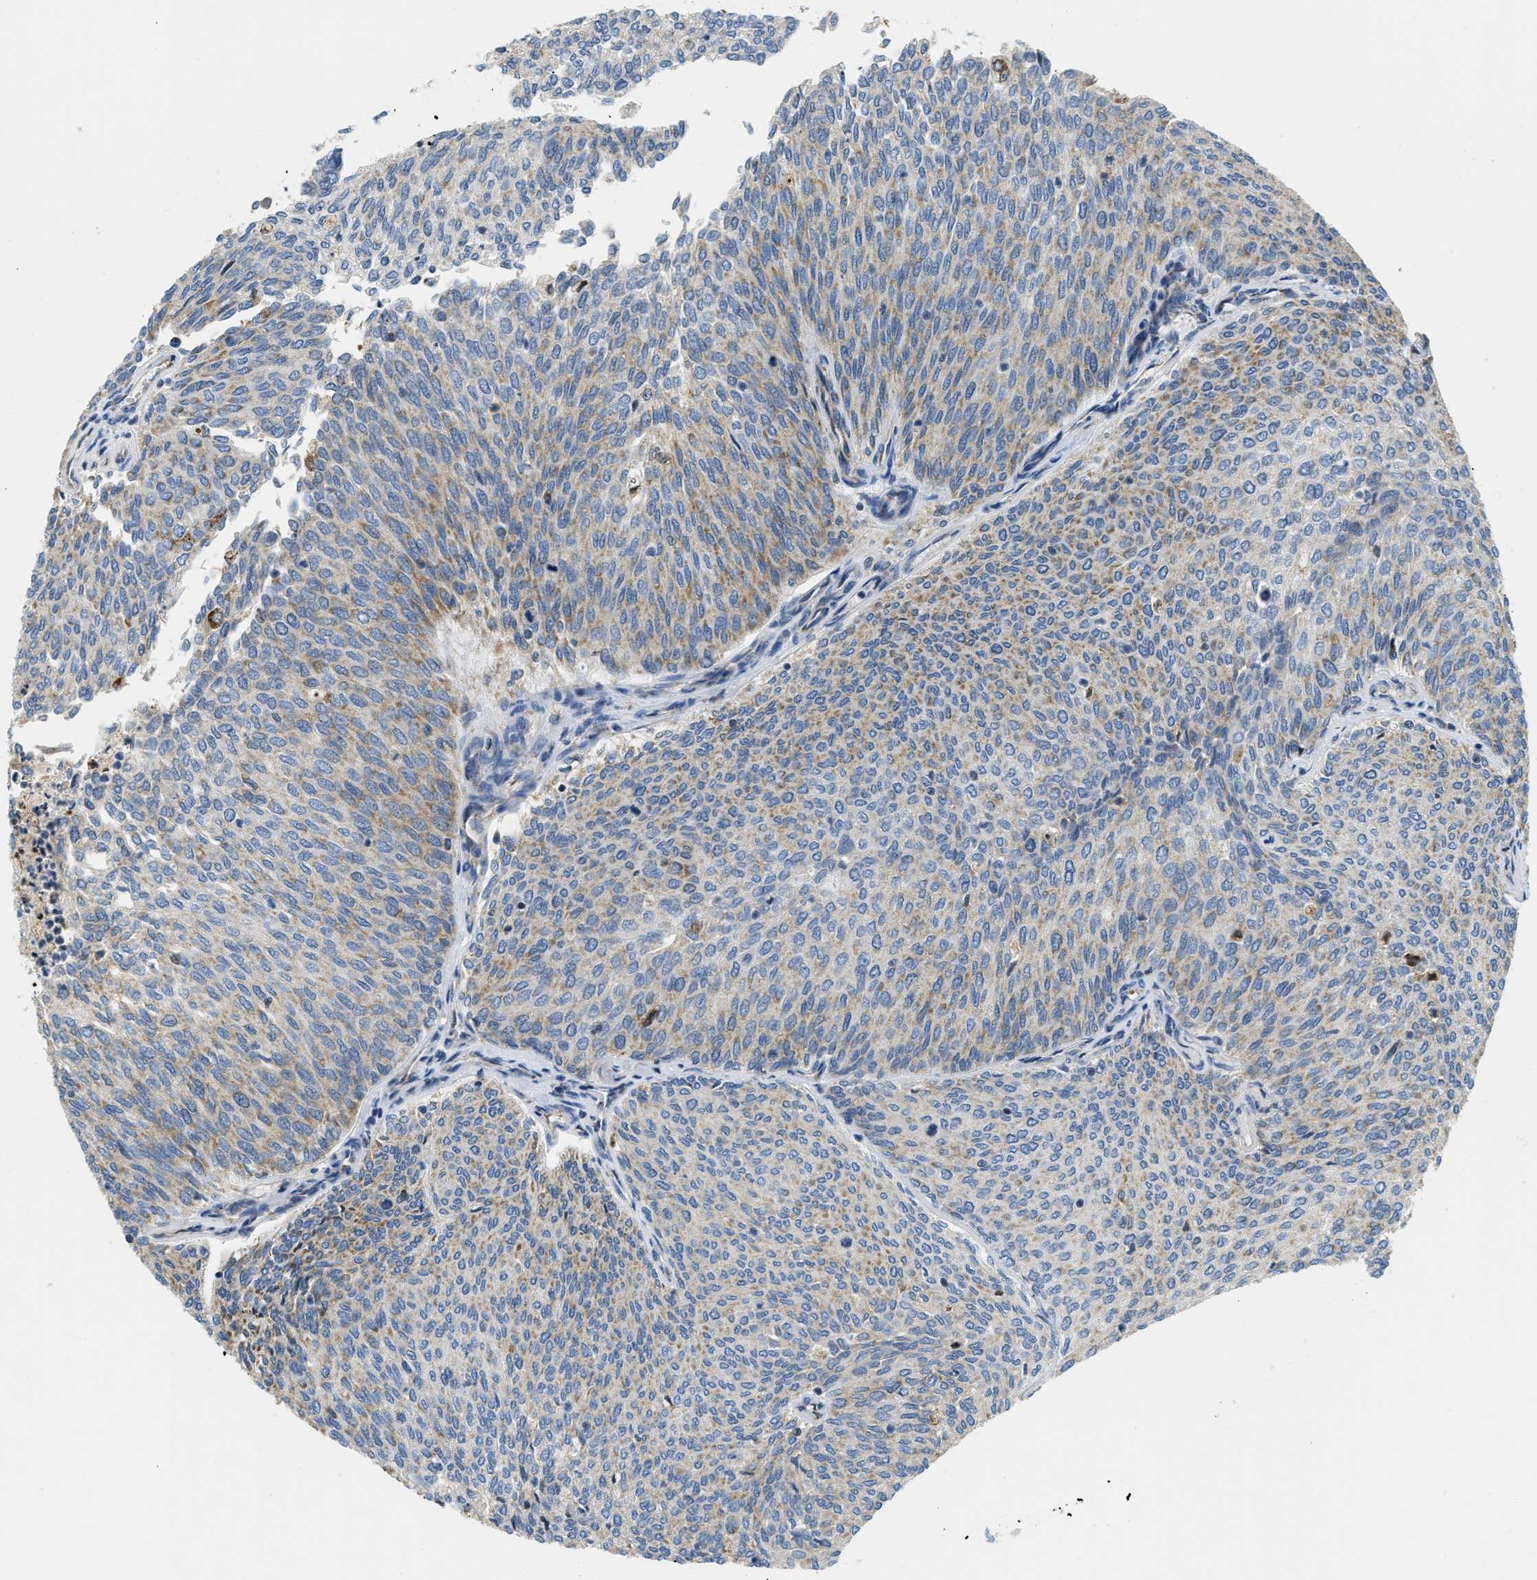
{"staining": {"intensity": "weak", "quantity": ">75%", "location": "cytoplasmic/membranous"}, "tissue": "urothelial cancer", "cell_type": "Tumor cells", "image_type": "cancer", "snomed": [{"axis": "morphology", "description": "Urothelial carcinoma, Low grade"}, {"axis": "topography", "description": "Urinary bladder"}], "caption": "A photomicrograph showing weak cytoplasmic/membranous positivity in approximately >75% of tumor cells in urothelial cancer, as visualized by brown immunohistochemical staining.", "gene": "ACADVL", "patient": {"sex": "female", "age": 79}}